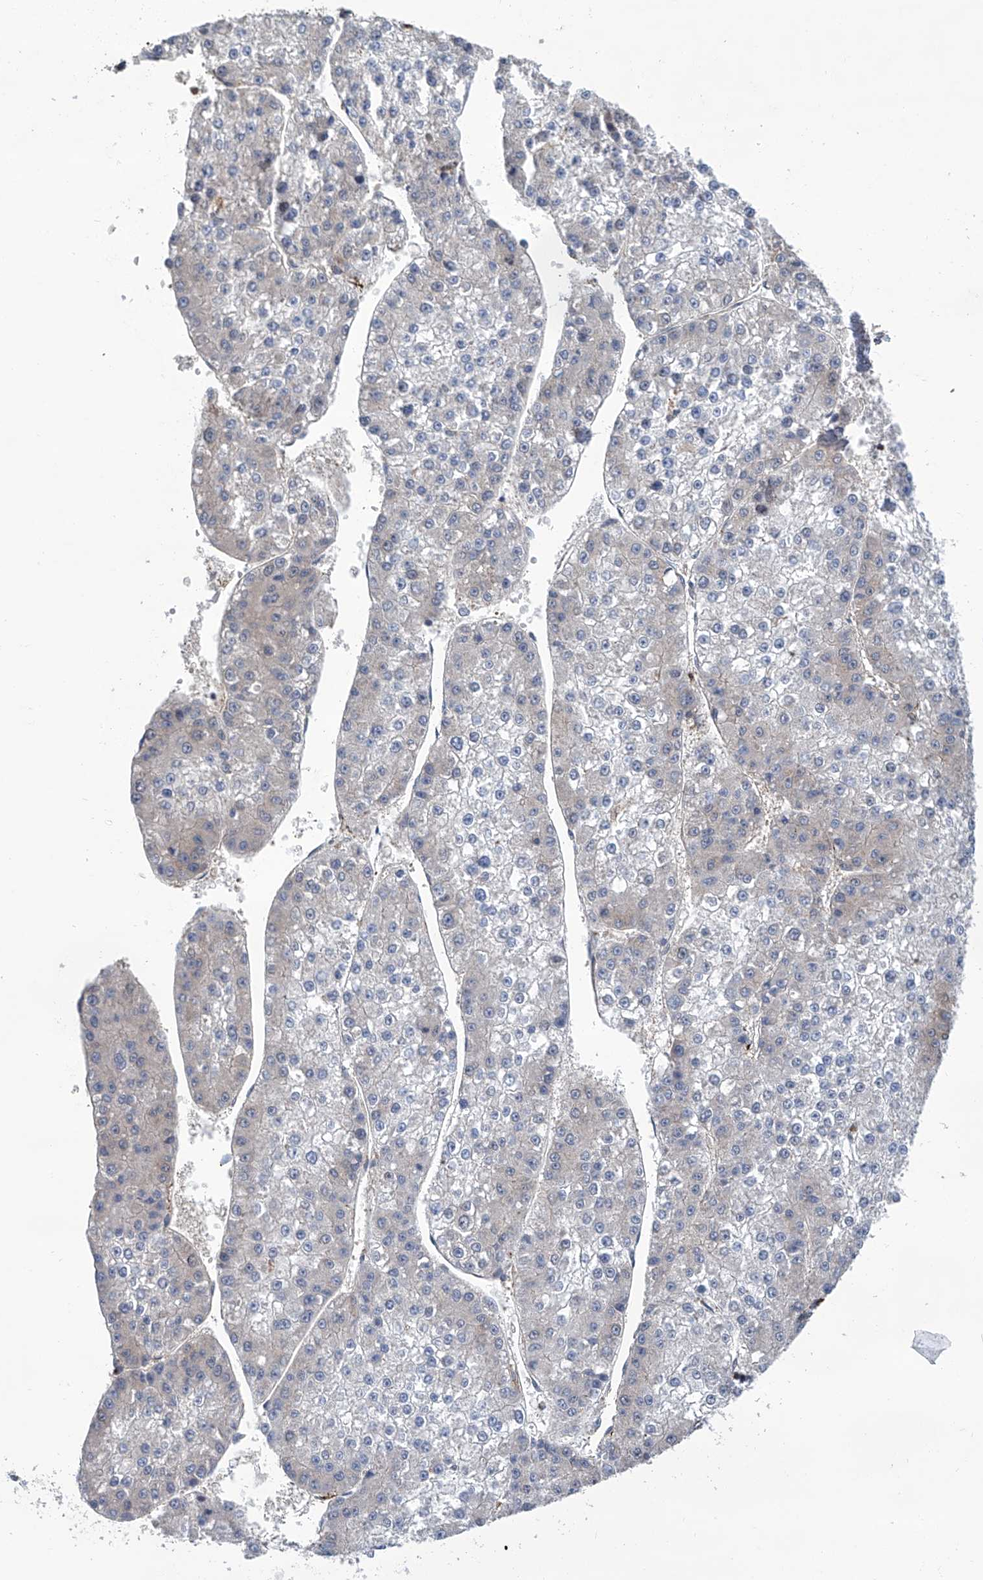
{"staining": {"intensity": "negative", "quantity": "none", "location": "none"}, "tissue": "liver cancer", "cell_type": "Tumor cells", "image_type": "cancer", "snomed": [{"axis": "morphology", "description": "Carcinoma, Hepatocellular, NOS"}, {"axis": "topography", "description": "Liver"}], "caption": "The image displays no staining of tumor cells in liver cancer (hepatocellular carcinoma).", "gene": "SMAP1", "patient": {"sex": "female", "age": 73}}